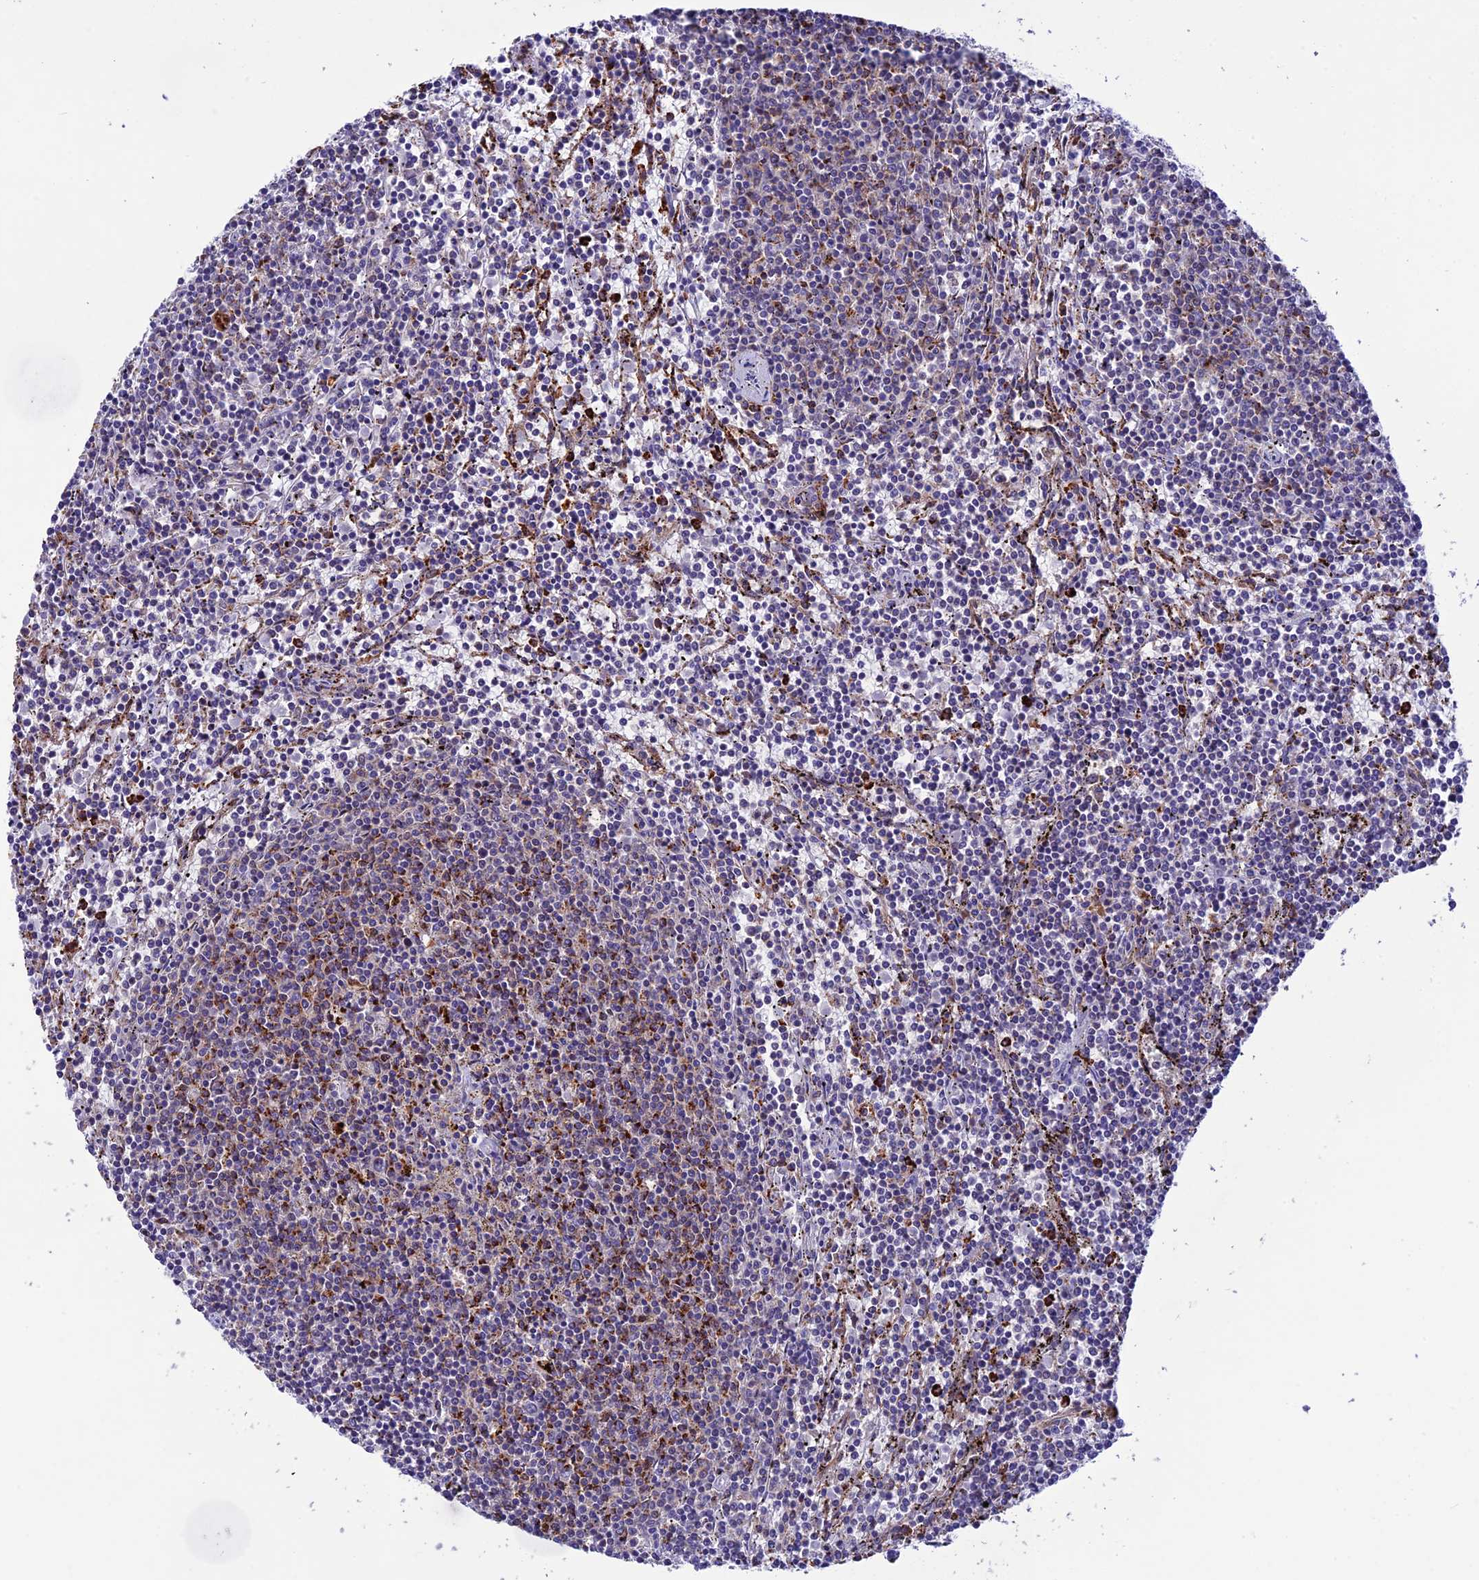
{"staining": {"intensity": "moderate", "quantity": "<25%", "location": "cytoplasmic/membranous"}, "tissue": "lymphoma", "cell_type": "Tumor cells", "image_type": "cancer", "snomed": [{"axis": "morphology", "description": "Malignant lymphoma, non-Hodgkin's type, Low grade"}, {"axis": "topography", "description": "Spleen"}], "caption": "Immunohistochemistry image of human lymphoma stained for a protein (brown), which exhibits low levels of moderate cytoplasmic/membranous positivity in about <25% of tumor cells.", "gene": "HIC1", "patient": {"sex": "female", "age": 50}}